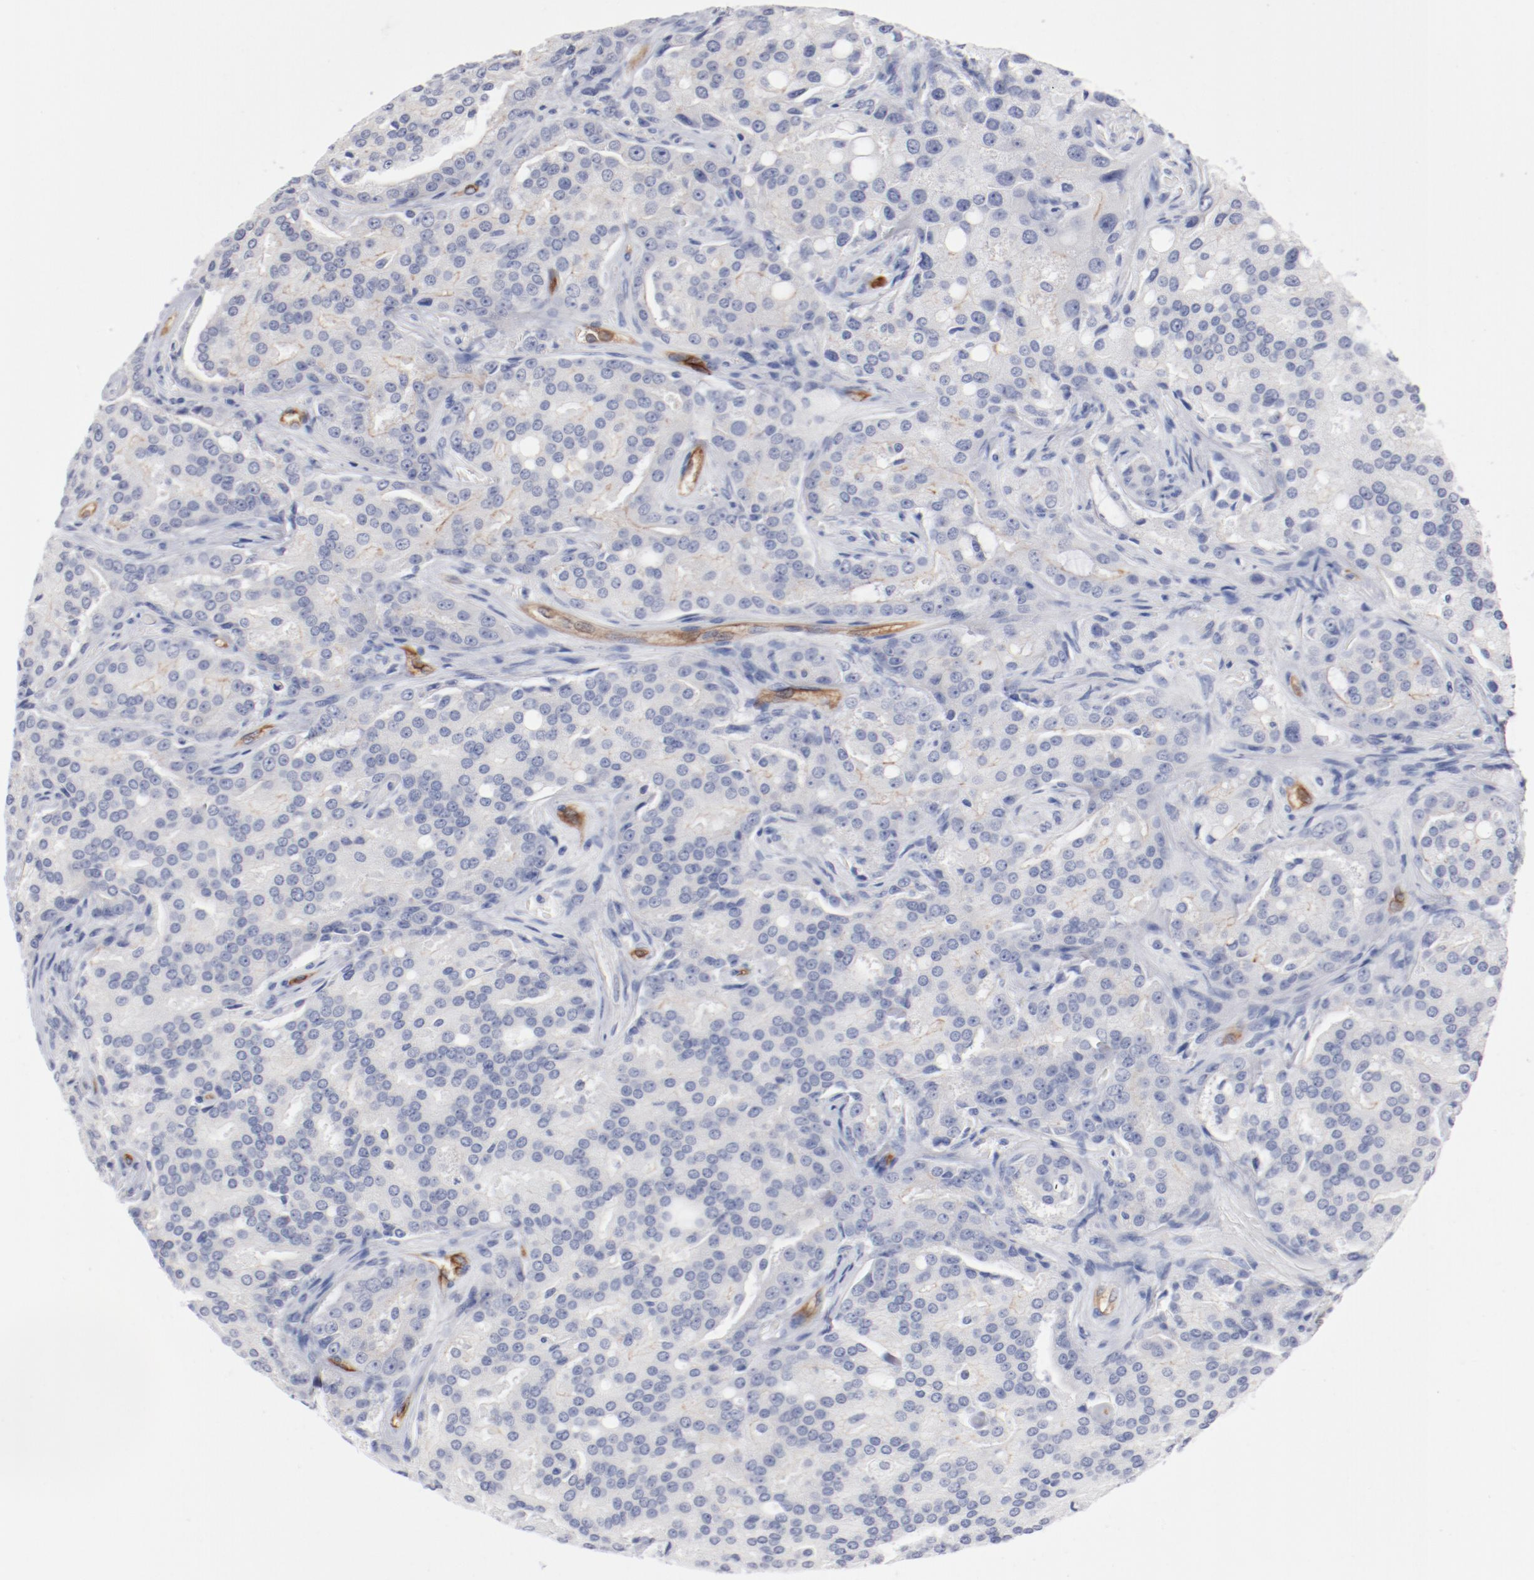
{"staining": {"intensity": "weak", "quantity": "<25%", "location": "cytoplasmic/membranous"}, "tissue": "prostate cancer", "cell_type": "Tumor cells", "image_type": "cancer", "snomed": [{"axis": "morphology", "description": "Adenocarcinoma, High grade"}, {"axis": "topography", "description": "Prostate"}], "caption": "Human prostate cancer (high-grade adenocarcinoma) stained for a protein using IHC demonstrates no staining in tumor cells.", "gene": "SHANK3", "patient": {"sex": "male", "age": 72}}